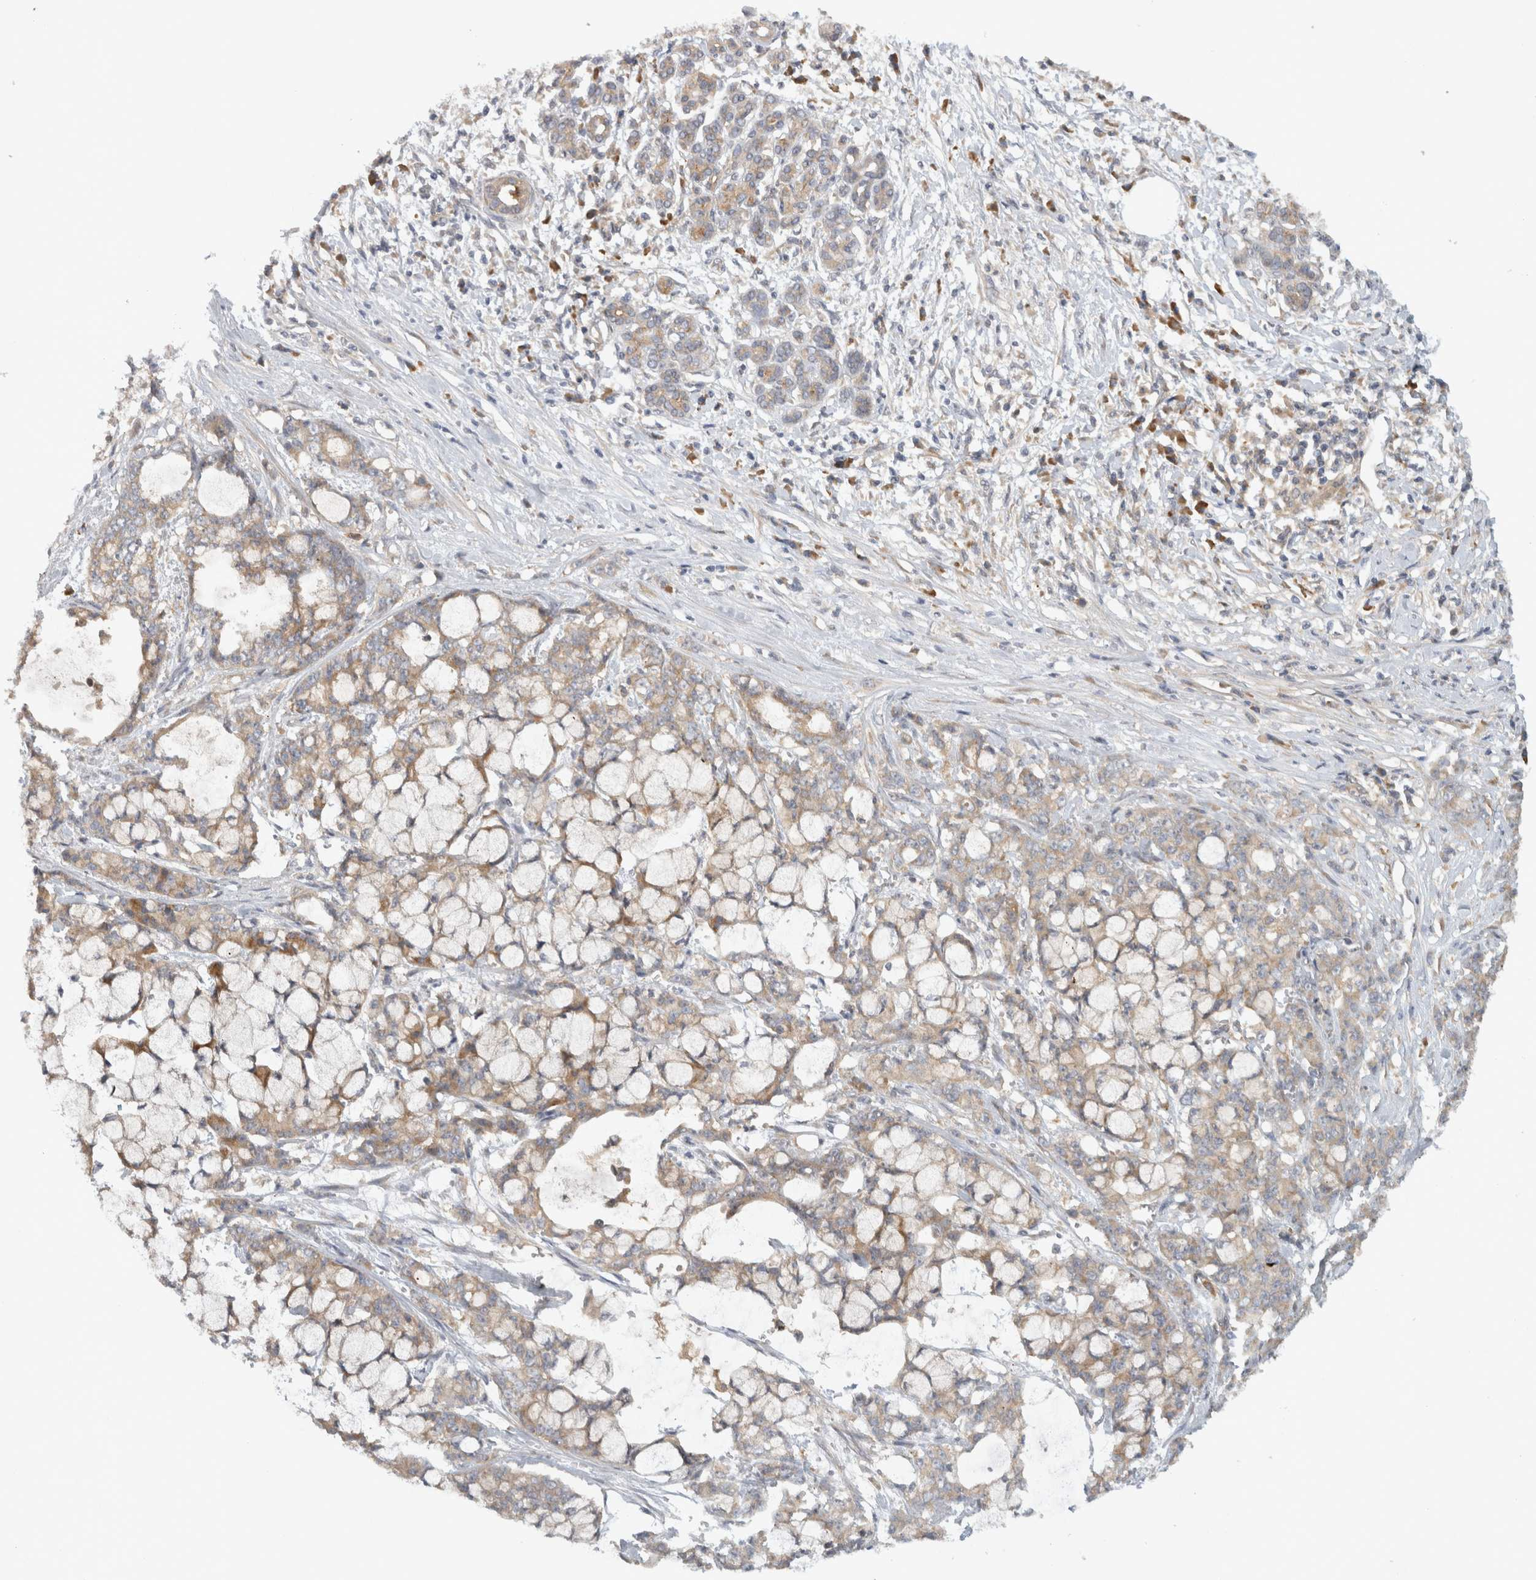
{"staining": {"intensity": "weak", "quantity": ">75%", "location": "cytoplasmic/membranous"}, "tissue": "pancreatic cancer", "cell_type": "Tumor cells", "image_type": "cancer", "snomed": [{"axis": "morphology", "description": "Adenocarcinoma, NOS"}, {"axis": "topography", "description": "Pancreas"}], "caption": "DAB immunohistochemical staining of pancreatic cancer demonstrates weak cytoplasmic/membranous protein expression in about >75% of tumor cells. (Stains: DAB (3,3'-diaminobenzidine) in brown, nuclei in blue, Microscopy: brightfield microscopy at high magnification).", "gene": "VEPH1", "patient": {"sex": "female", "age": 73}}